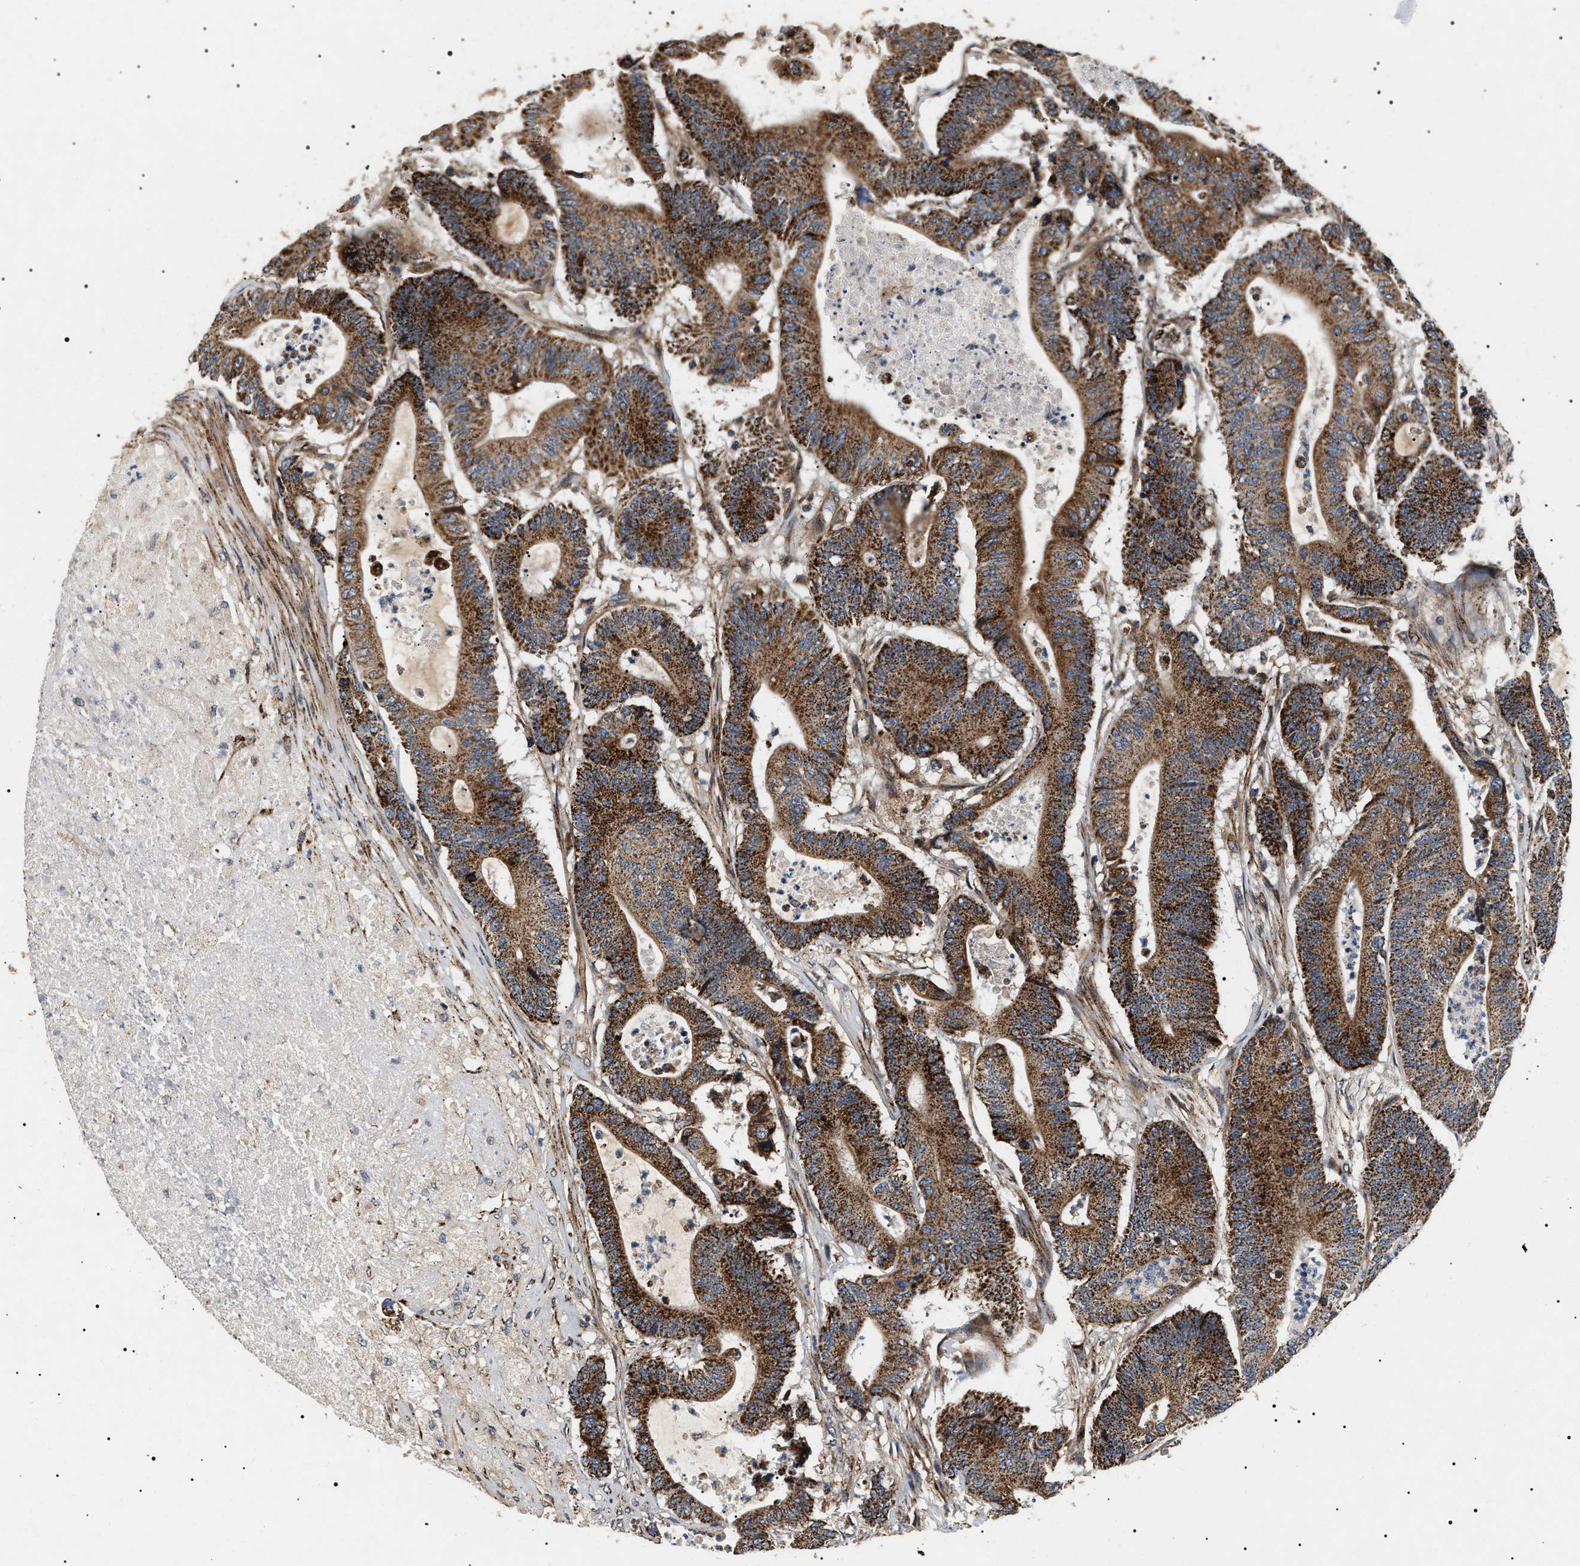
{"staining": {"intensity": "strong", "quantity": ">75%", "location": "cytoplasmic/membranous"}, "tissue": "colorectal cancer", "cell_type": "Tumor cells", "image_type": "cancer", "snomed": [{"axis": "morphology", "description": "Adenocarcinoma, NOS"}, {"axis": "topography", "description": "Colon"}], "caption": "Colorectal cancer tissue exhibits strong cytoplasmic/membranous staining in approximately >75% of tumor cells", "gene": "ZBTB26", "patient": {"sex": "female", "age": 84}}